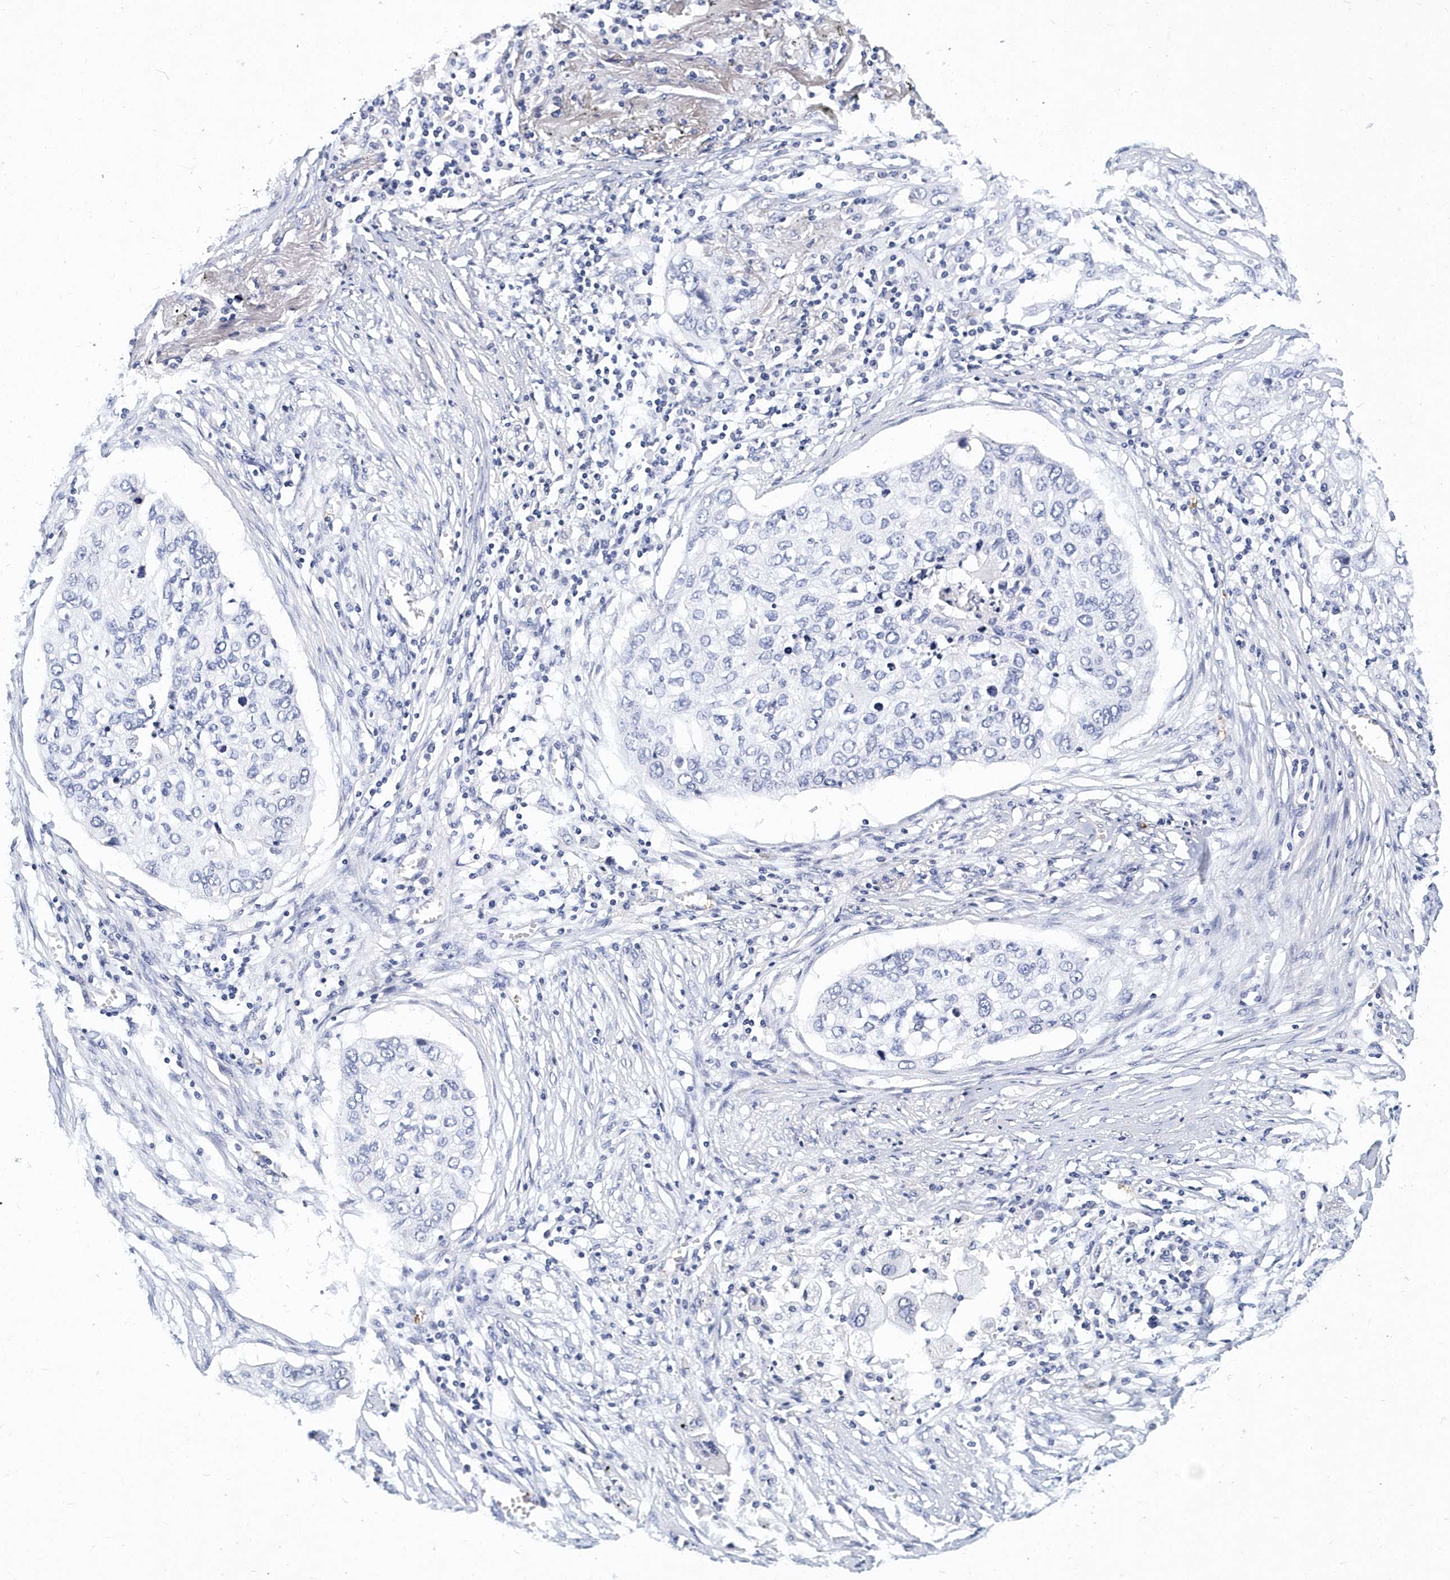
{"staining": {"intensity": "negative", "quantity": "none", "location": "none"}, "tissue": "lung cancer", "cell_type": "Tumor cells", "image_type": "cancer", "snomed": [{"axis": "morphology", "description": "Squamous cell carcinoma, NOS"}, {"axis": "topography", "description": "Lung"}], "caption": "DAB (3,3'-diaminobenzidine) immunohistochemical staining of squamous cell carcinoma (lung) reveals no significant staining in tumor cells.", "gene": "ITGA2B", "patient": {"sex": "female", "age": 63}}